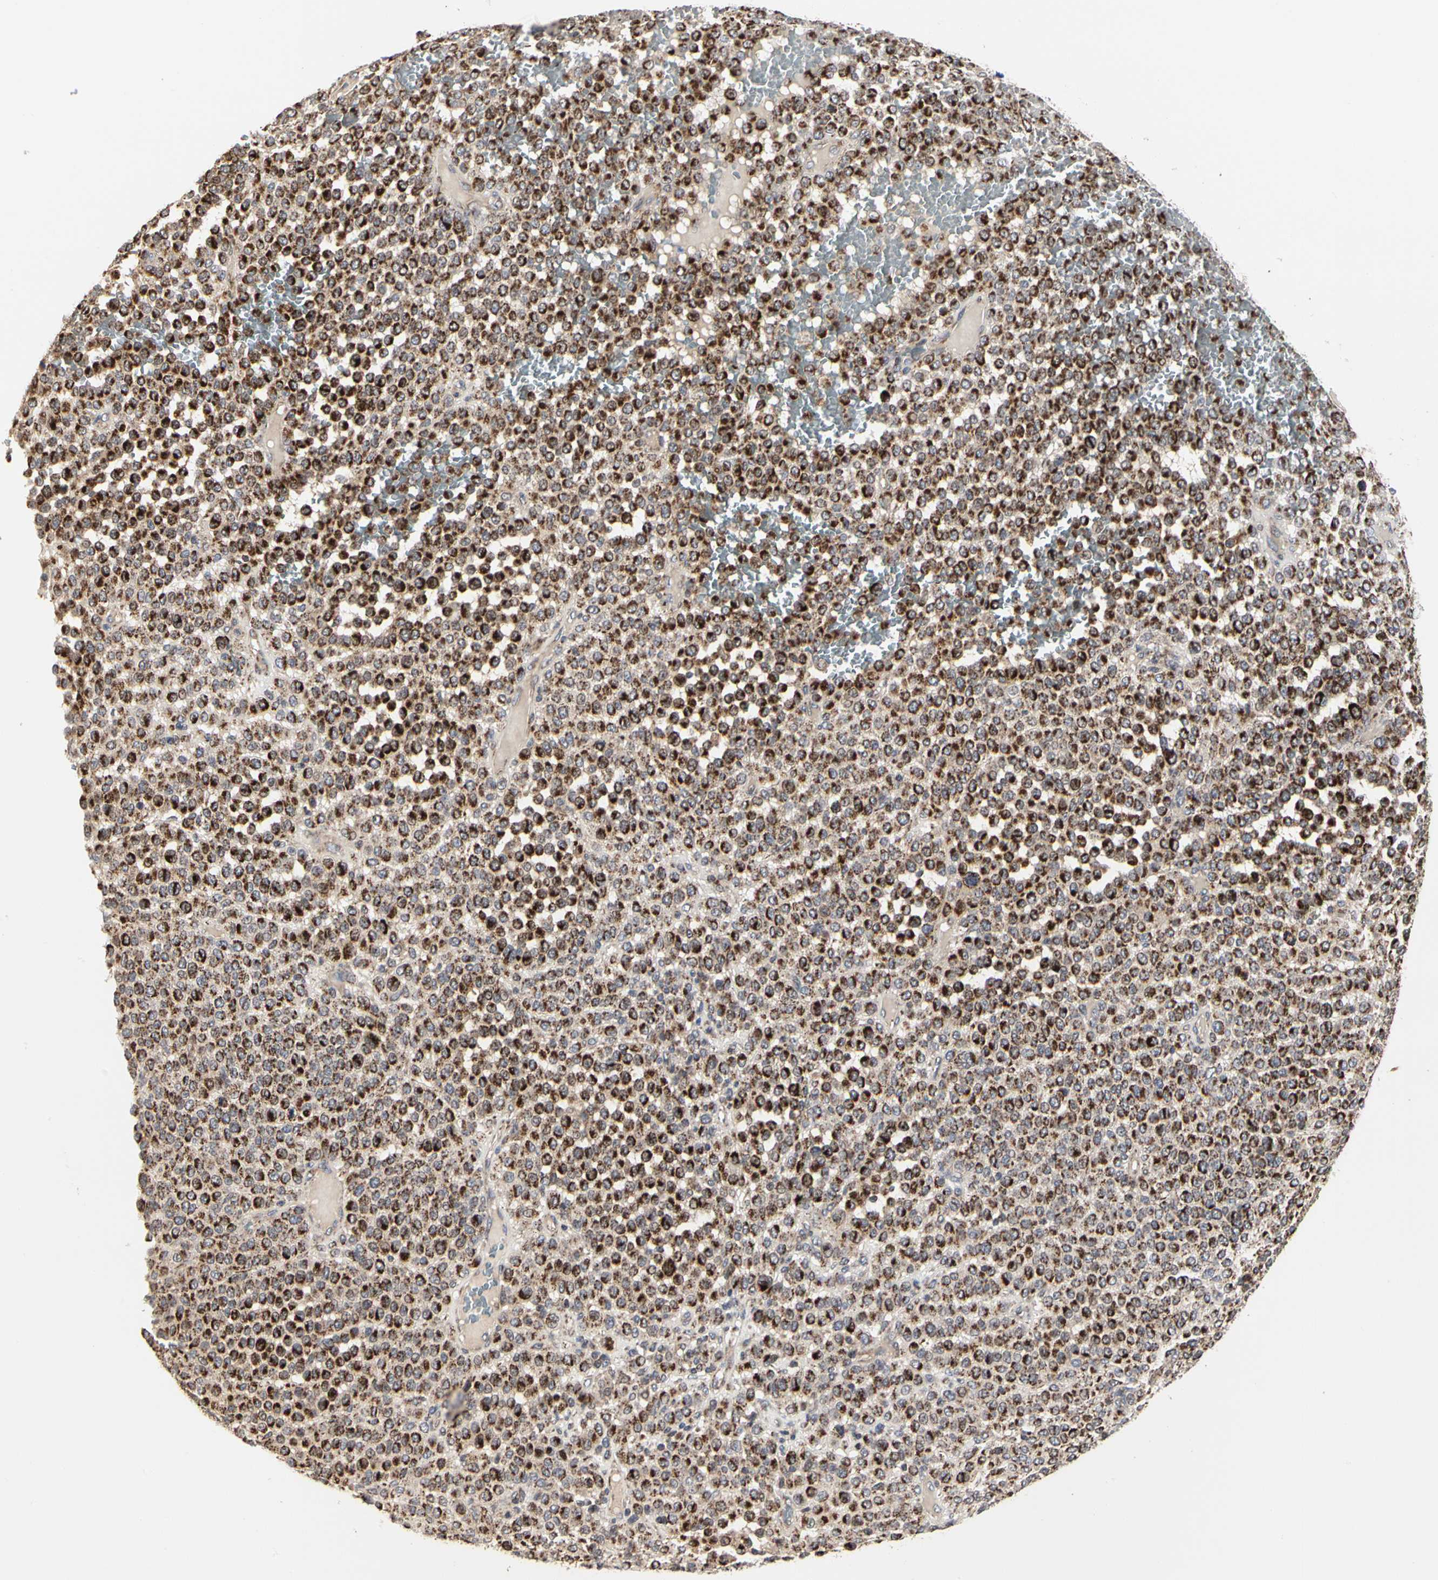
{"staining": {"intensity": "strong", "quantity": ">75%", "location": "cytoplasmic/membranous"}, "tissue": "melanoma", "cell_type": "Tumor cells", "image_type": "cancer", "snomed": [{"axis": "morphology", "description": "Malignant melanoma, Metastatic site"}, {"axis": "topography", "description": "Pancreas"}], "caption": "Tumor cells display high levels of strong cytoplasmic/membranous expression in about >75% of cells in melanoma.", "gene": "TSKU", "patient": {"sex": "female", "age": 30}}